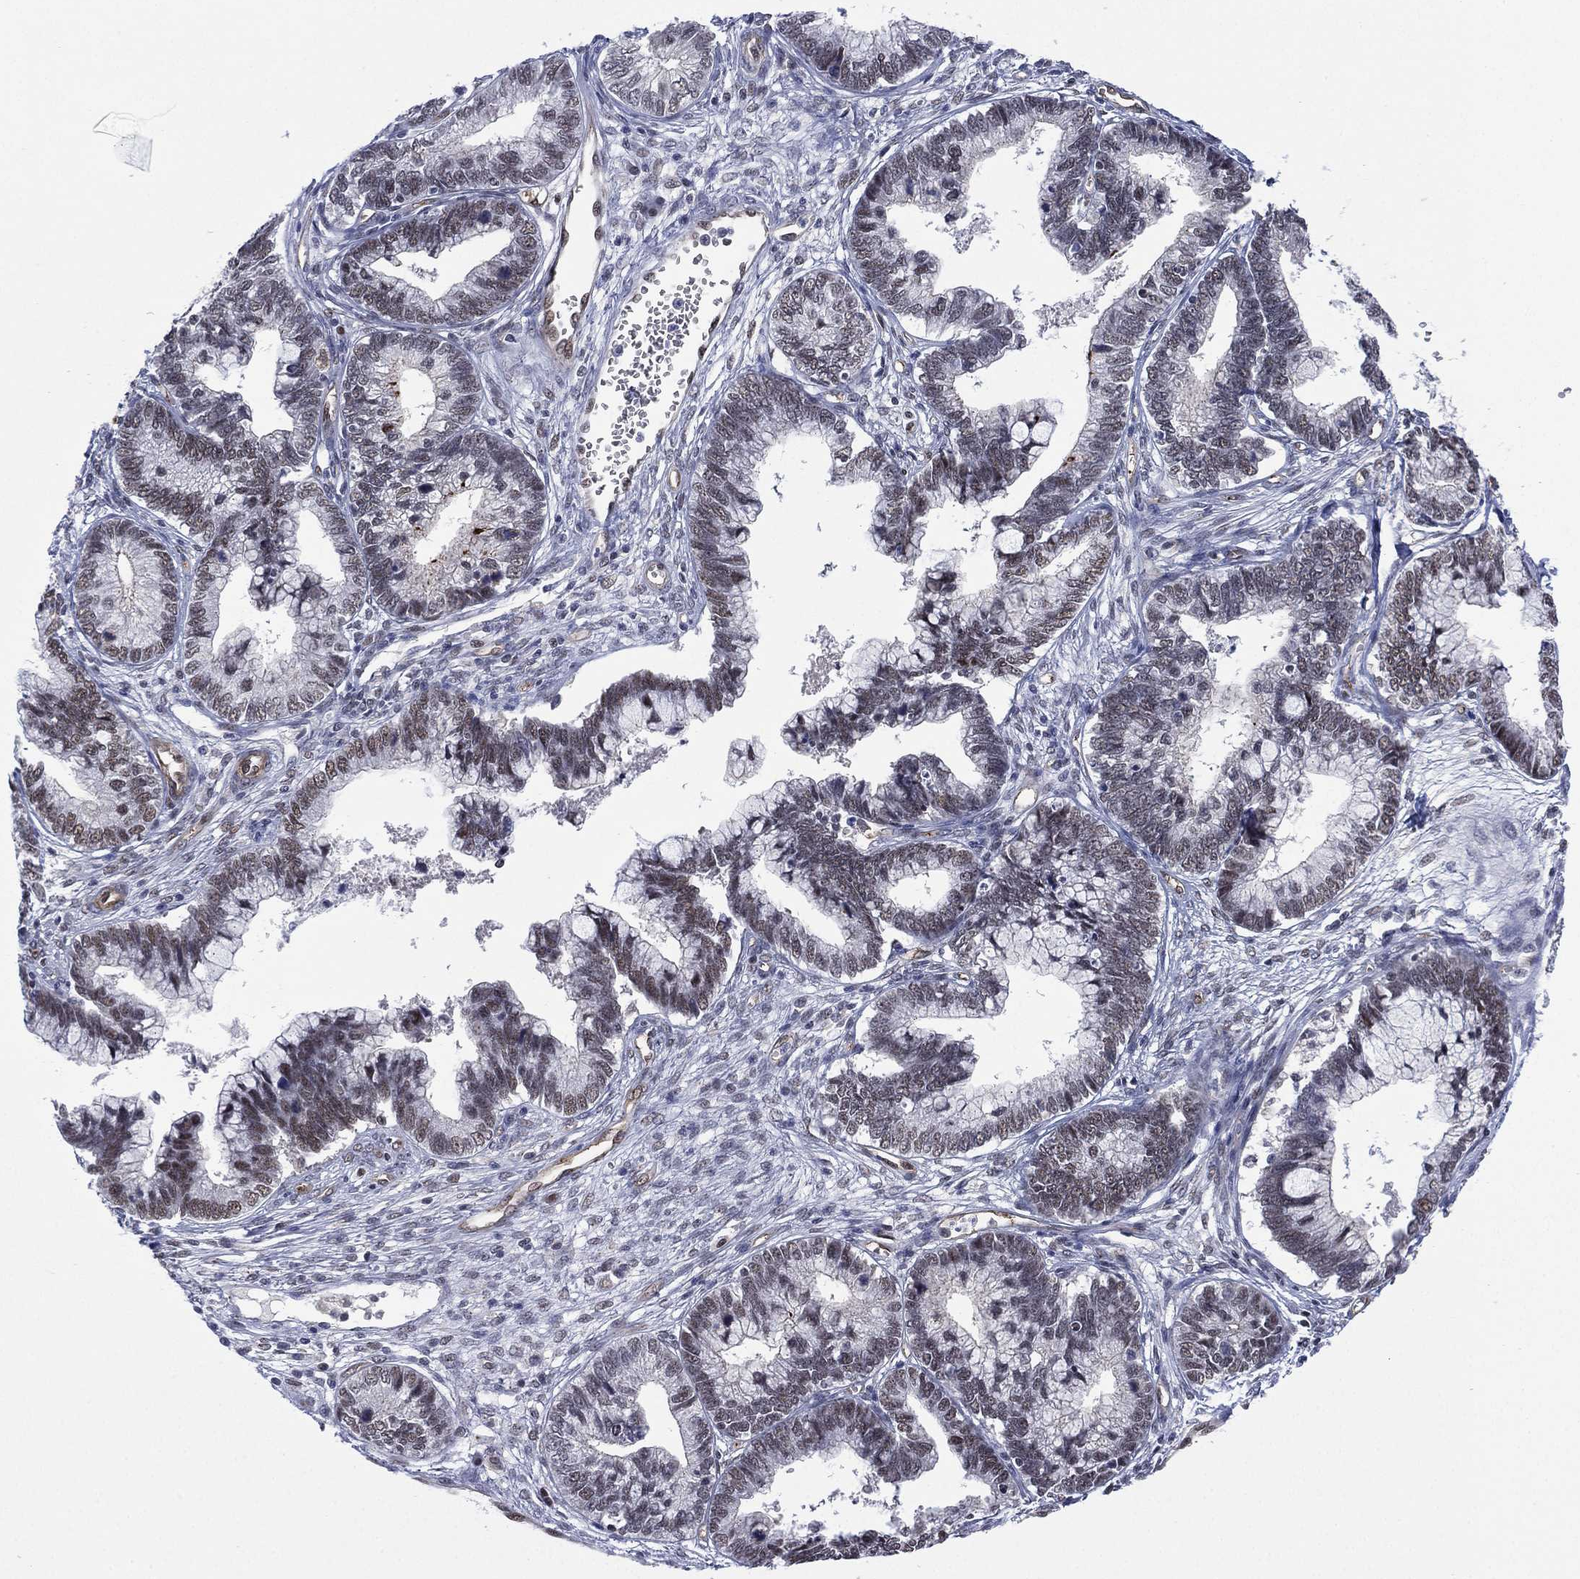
{"staining": {"intensity": "moderate", "quantity": "<25%", "location": "nuclear"}, "tissue": "cervical cancer", "cell_type": "Tumor cells", "image_type": "cancer", "snomed": [{"axis": "morphology", "description": "Adenocarcinoma, NOS"}, {"axis": "topography", "description": "Cervix"}], "caption": "The image reveals immunohistochemical staining of cervical adenocarcinoma. There is moderate nuclear expression is present in about <25% of tumor cells. (DAB (3,3'-diaminobenzidine) = brown stain, brightfield microscopy at high magnification).", "gene": "GSE1", "patient": {"sex": "female", "age": 44}}